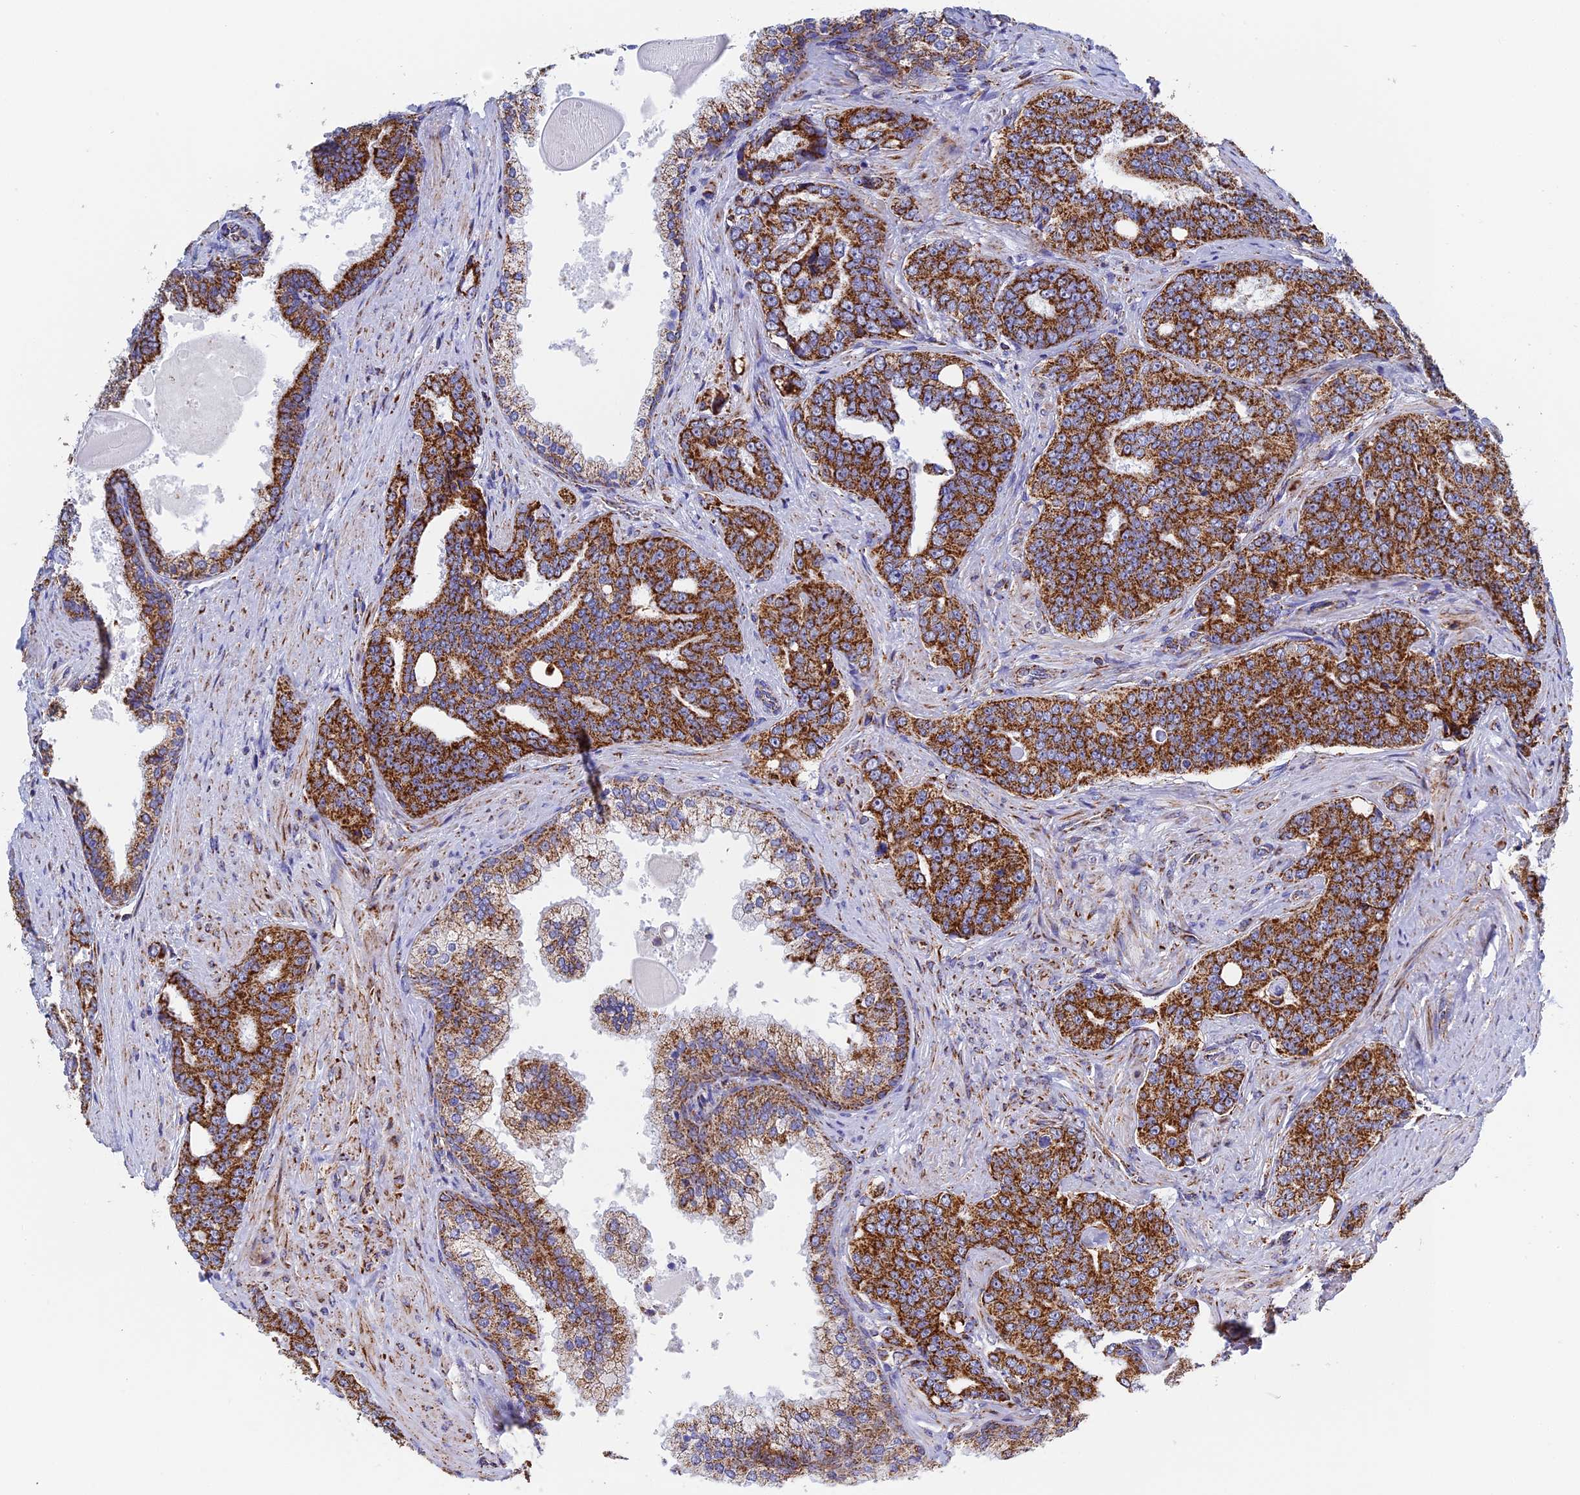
{"staining": {"intensity": "strong", "quantity": ">75%", "location": "cytoplasmic/membranous"}, "tissue": "prostate cancer", "cell_type": "Tumor cells", "image_type": "cancer", "snomed": [{"axis": "morphology", "description": "Adenocarcinoma, High grade"}, {"axis": "topography", "description": "Prostate"}], "caption": "Prostate cancer (high-grade adenocarcinoma) stained for a protein demonstrates strong cytoplasmic/membranous positivity in tumor cells. (Brightfield microscopy of DAB IHC at high magnification).", "gene": "NDUFA5", "patient": {"sex": "male", "age": 67}}